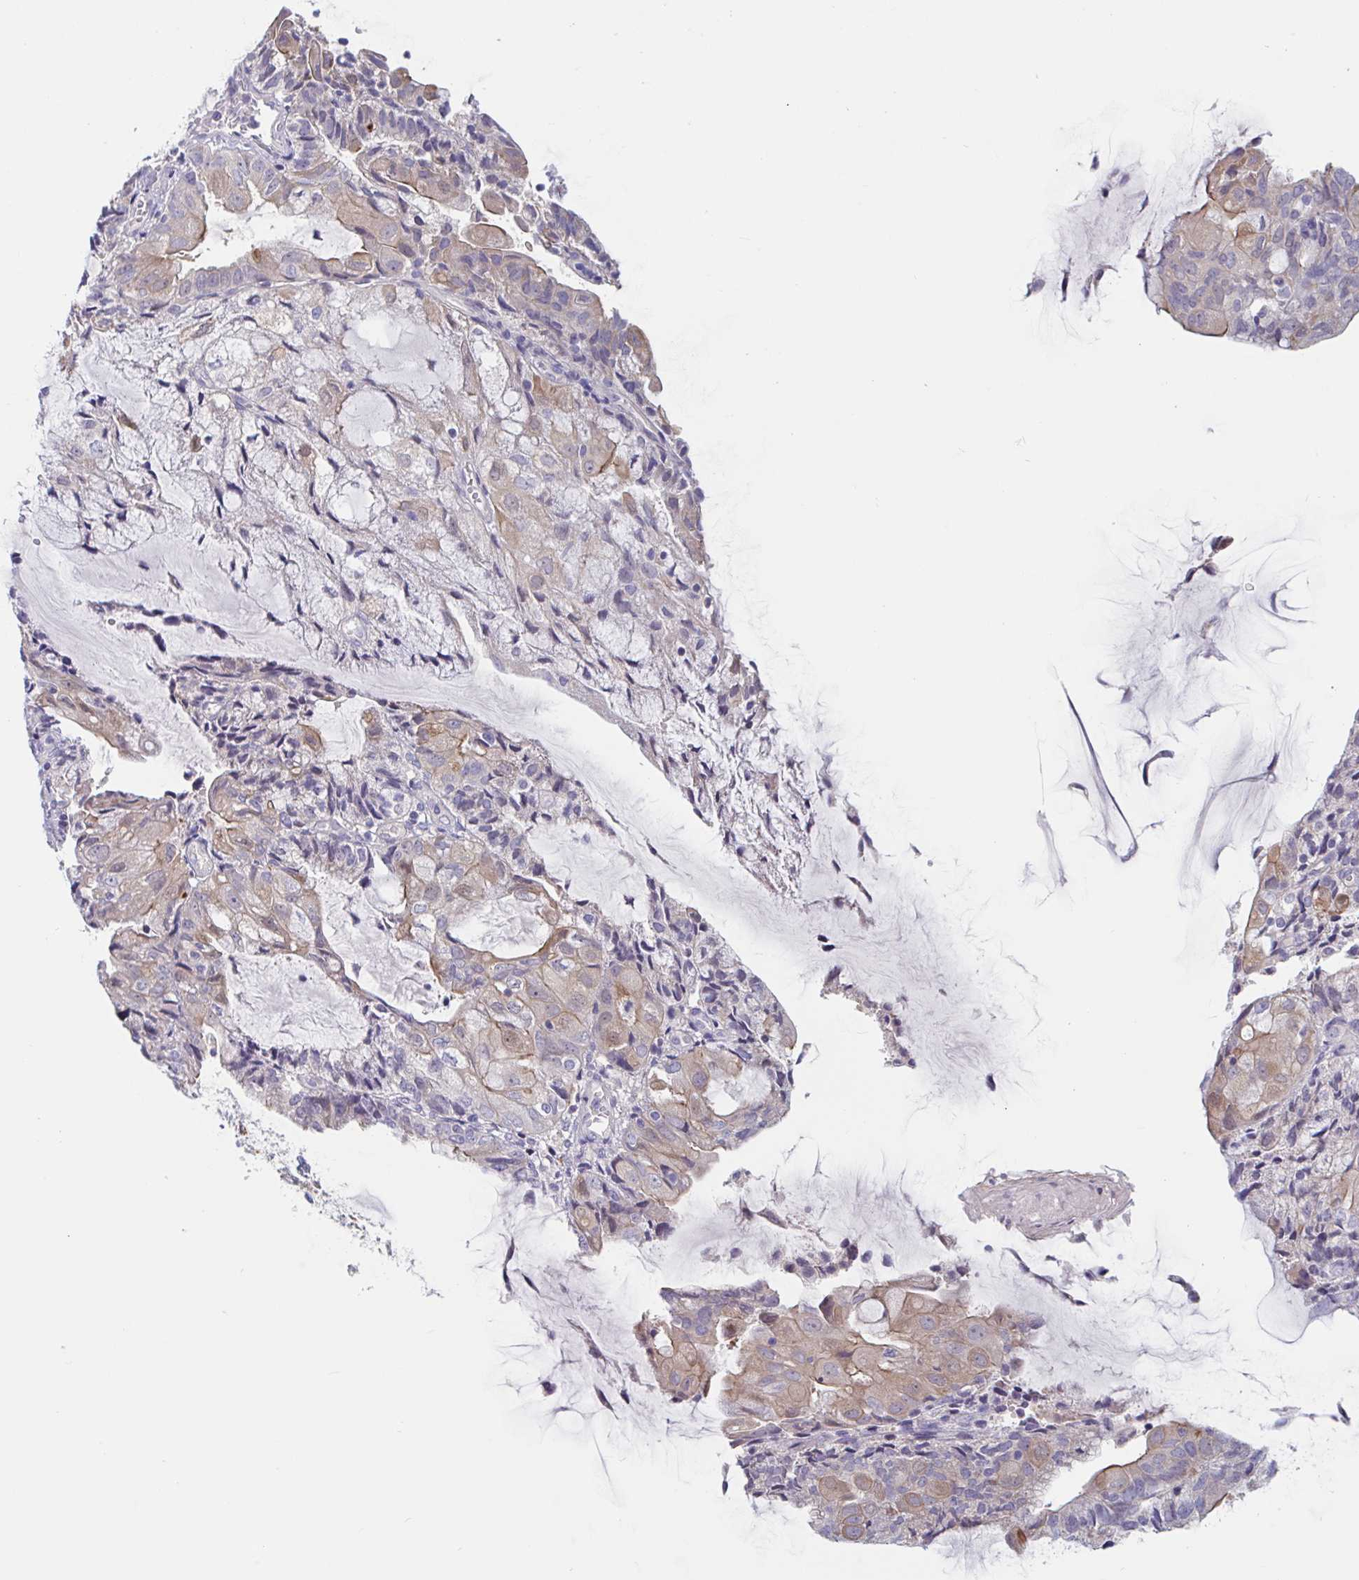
{"staining": {"intensity": "weak", "quantity": "<25%", "location": "cytoplasmic/membranous"}, "tissue": "endometrial cancer", "cell_type": "Tumor cells", "image_type": "cancer", "snomed": [{"axis": "morphology", "description": "Adenocarcinoma, NOS"}, {"axis": "topography", "description": "Endometrium"}], "caption": "Immunohistochemistry (IHC) photomicrograph of neoplastic tissue: endometrial cancer stained with DAB reveals no significant protein staining in tumor cells.", "gene": "UNKL", "patient": {"sex": "female", "age": 81}}